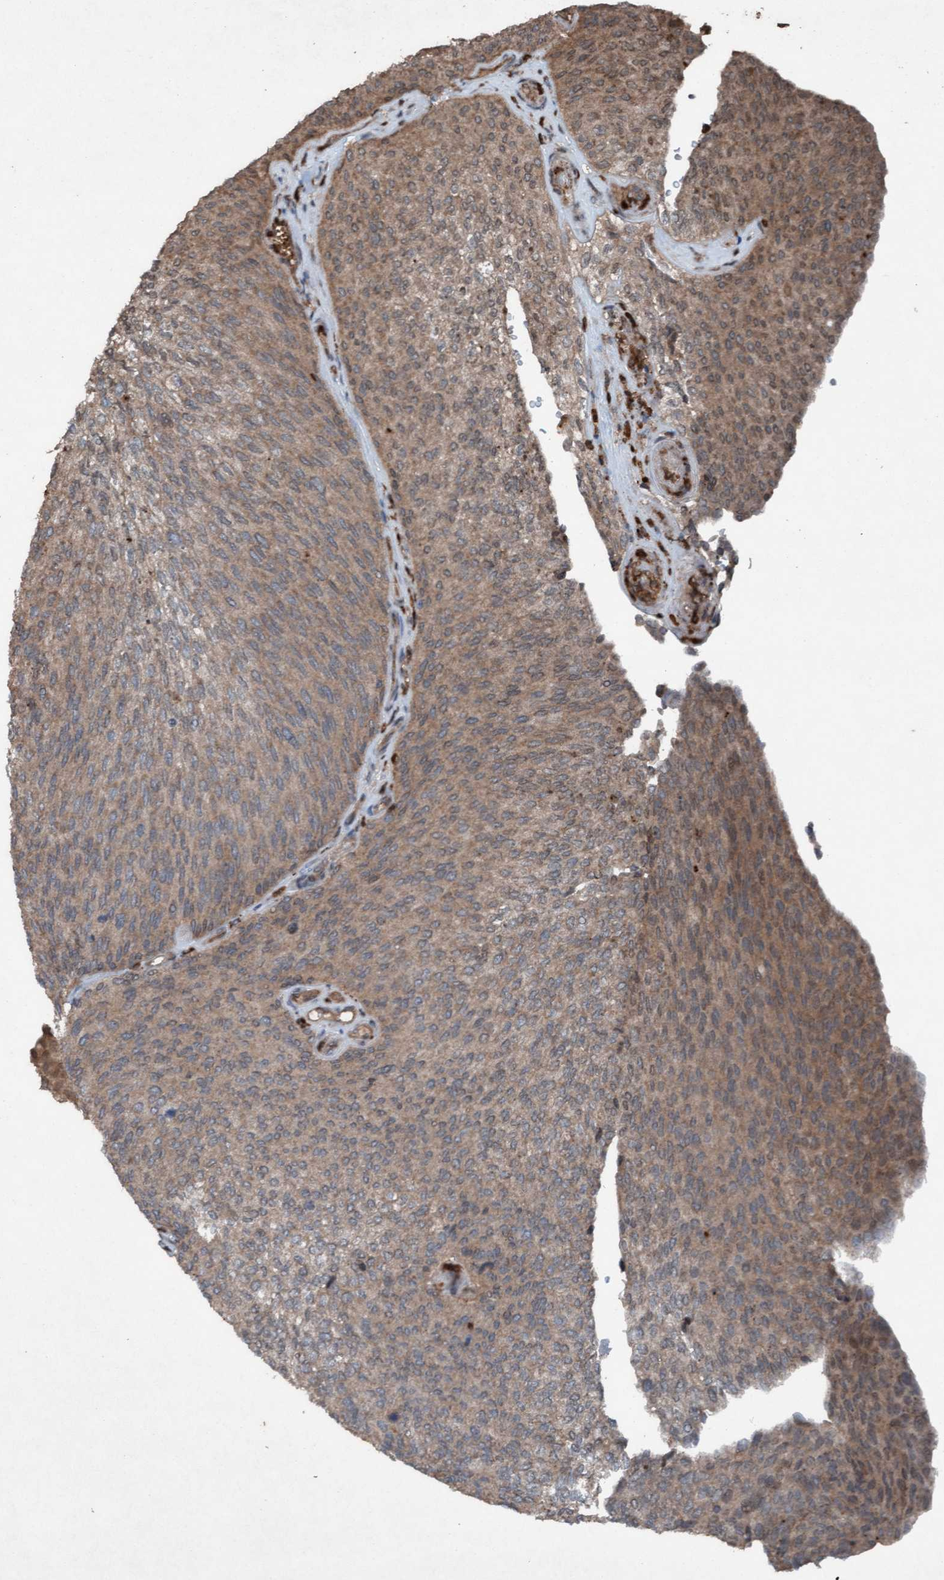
{"staining": {"intensity": "moderate", "quantity": "25%-75%", "location": "cytoplasmic/membranous"}, "tissue": "urothelial cancer", "cell_type": "Tumor cells", "image_type": "cancer", "snomed": [{"axis": "morphology", "description": "Urothelial carcinoma, Low grade"}, {"axis": "topography", "description": "Urinary bladder"}], "caption": "A high-resolution micrograph shows immunohistochemistry staining of urothelial cancer, which reveals moderate cytoplasmic/membranous staining in approximately 25%-75% of tumor cells.", "gene": "PLXNB2", "patient": {"sex": "female", "age": 79}}